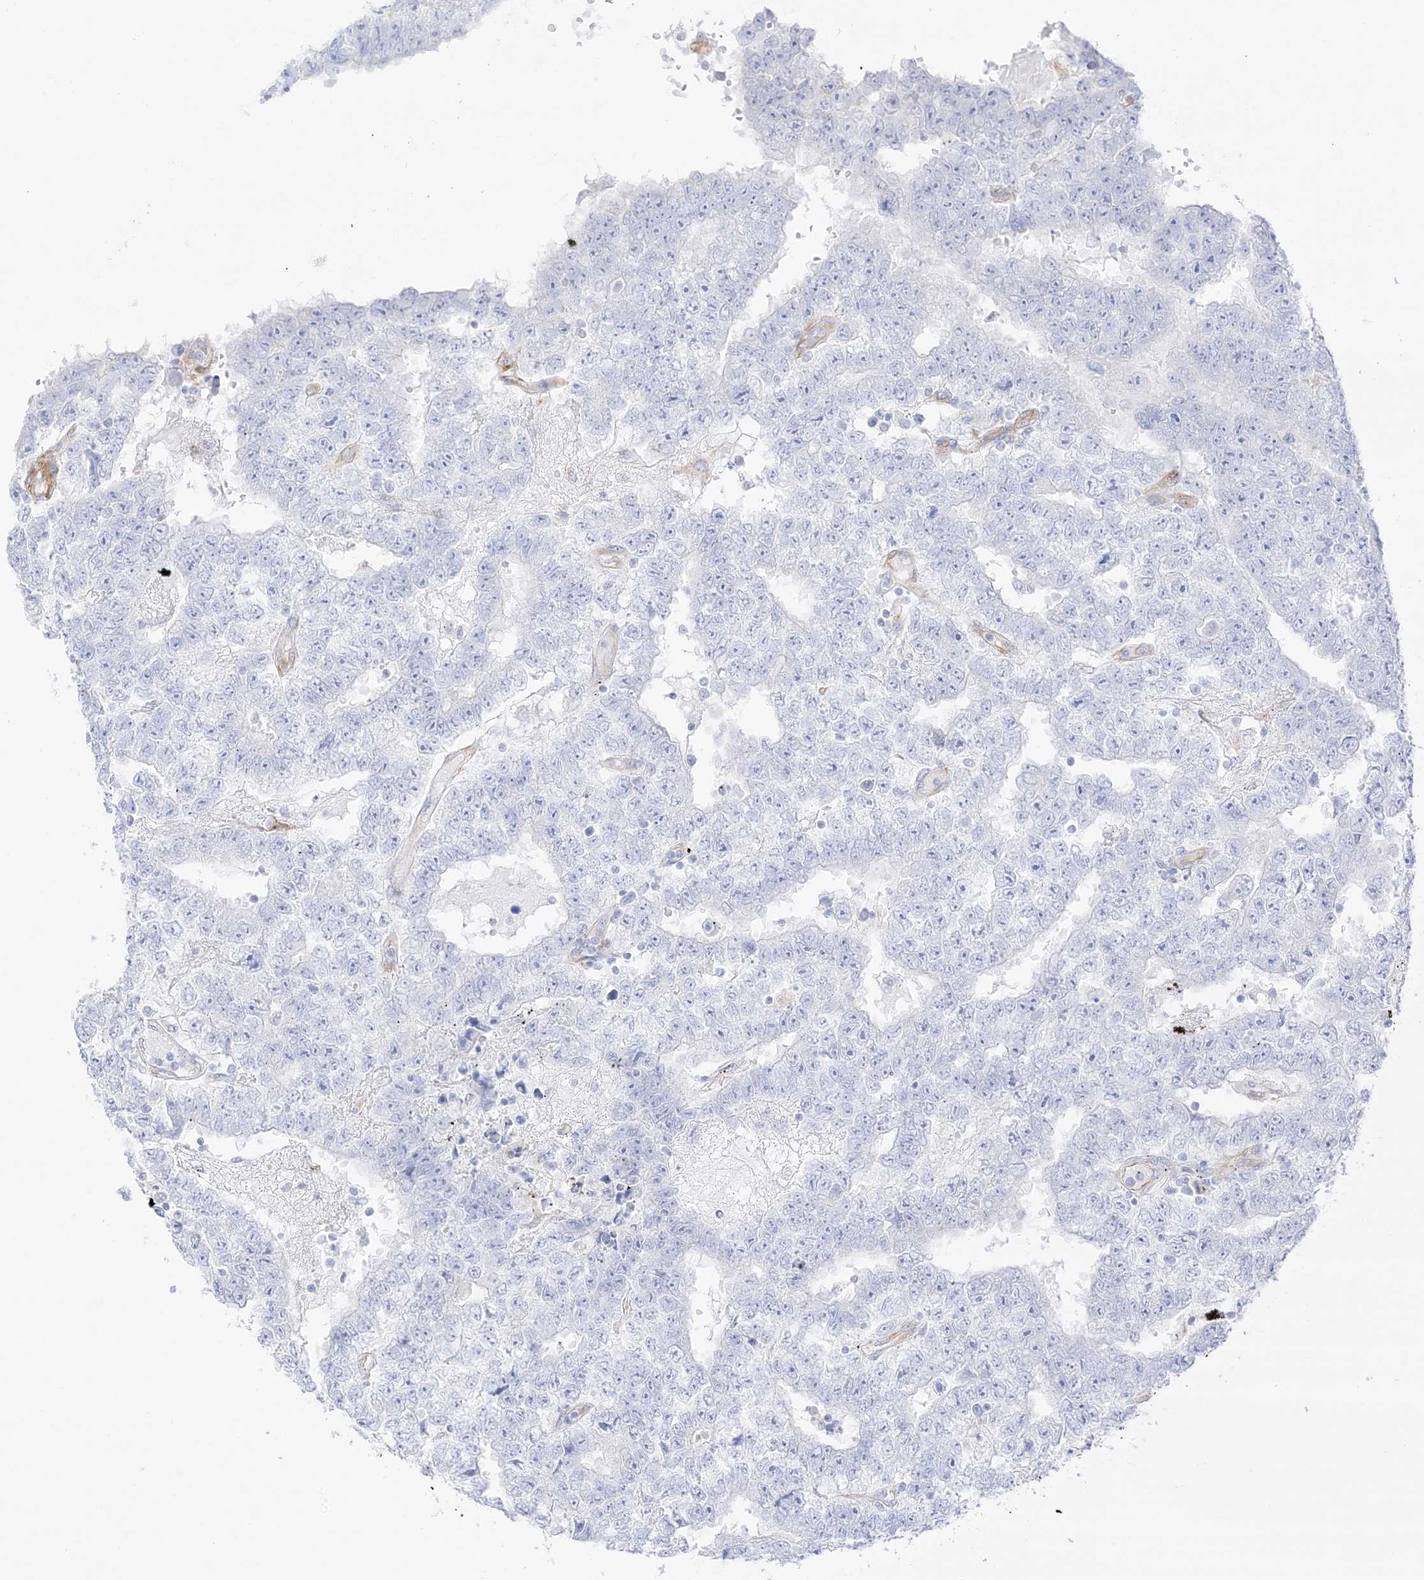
{"staining": {"intensity": "negative", "quantity": "none", "location": "none"}, "tissue": "testis cancer", "cell_type": "Tumor cells", "image_type": "cancer", "snomed": [{"axis": "morphology", "description": "Carcinoma, Embryonal, NOS"}, {"axis": "topography", "description": "Testis"}], "caption": "Testis embryonal carcinoma stained for a protein using immunohistochemistry (IHC) demonstrates no expression tumor cells.", "gene": "PID1", "patient": {"sex": "male", "age": 25}}